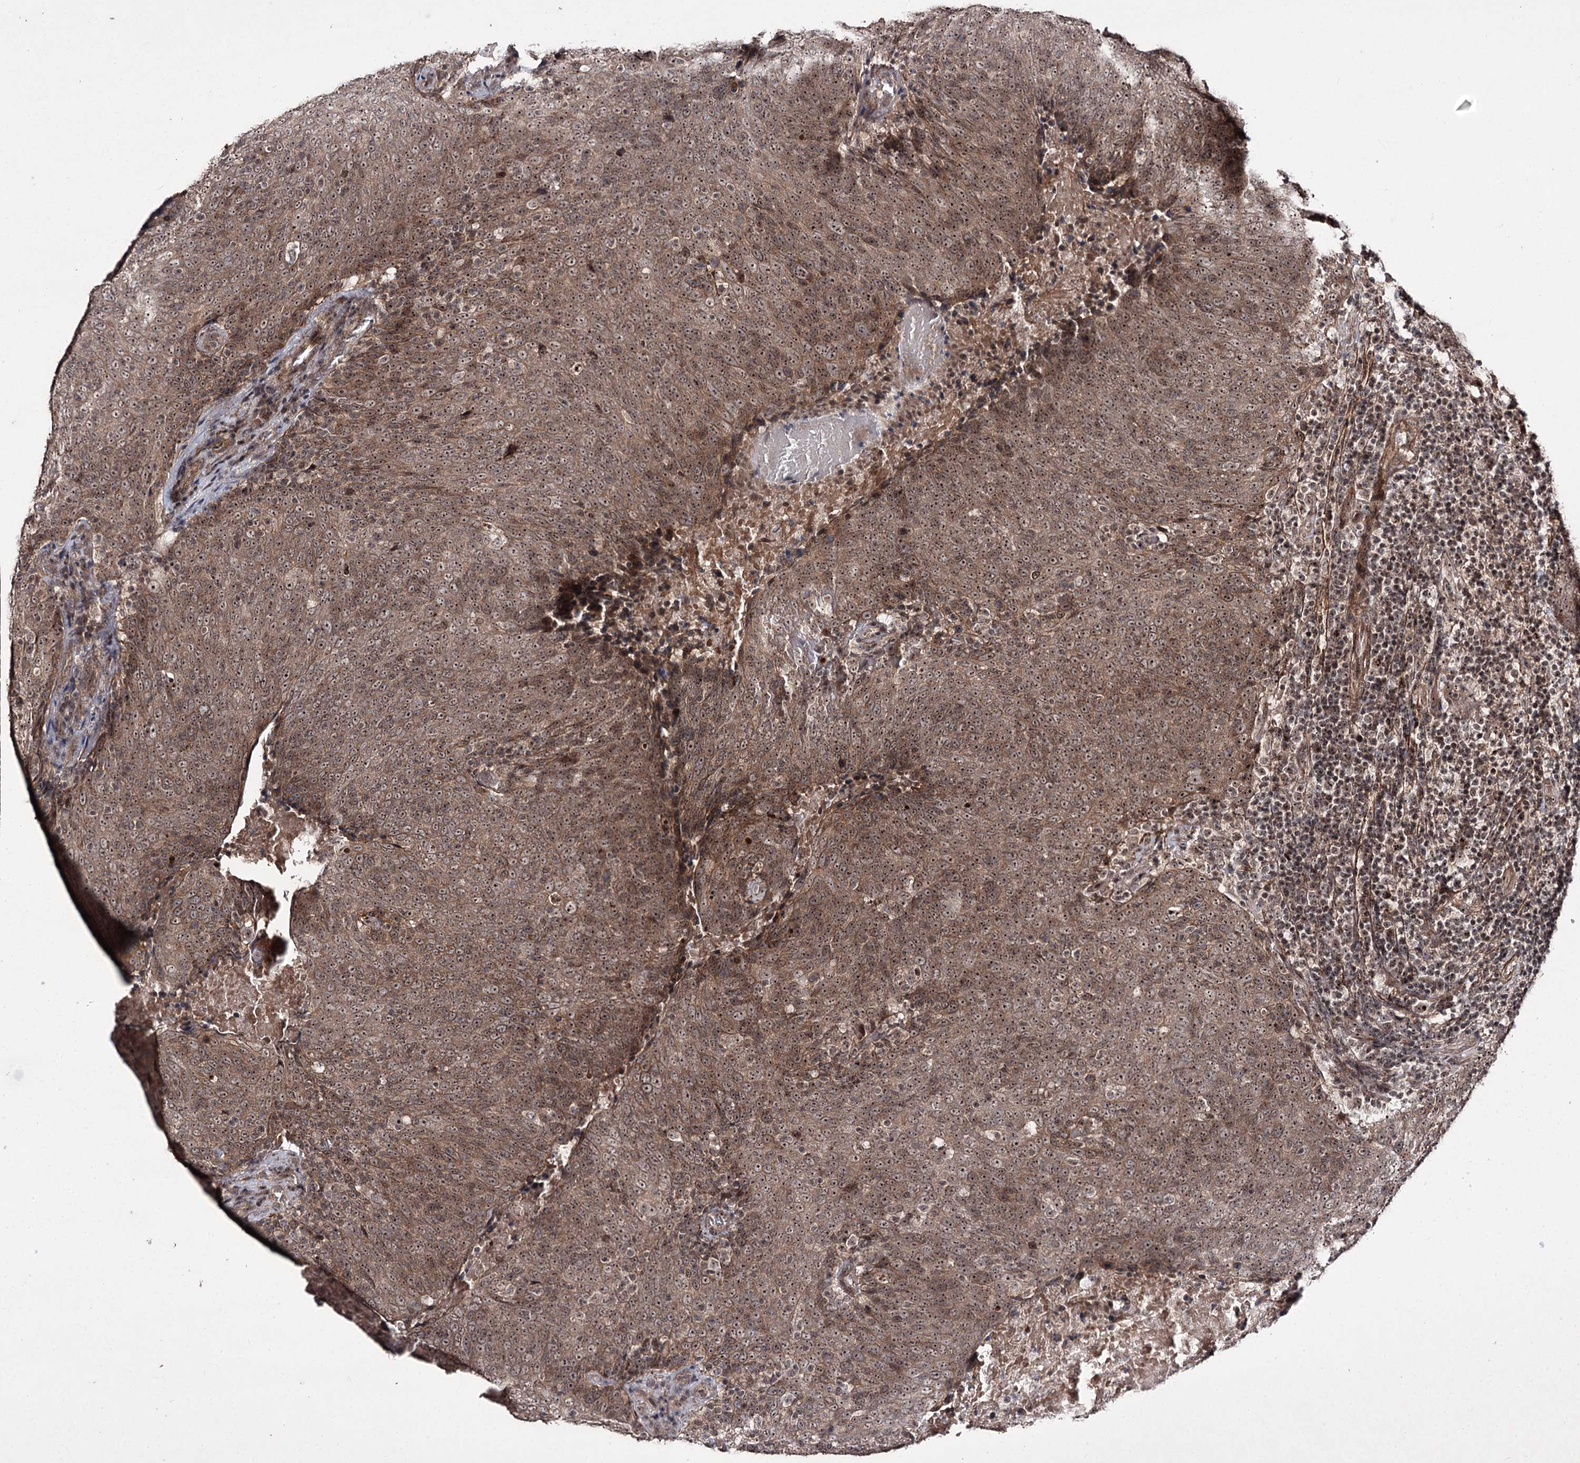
{"staining": {"intensity": "weak", "quantity": ">75%", "location": "cytoplasmic/membranous,nuclear"}, "tissue": "head and neck cancer", "cell_type": "Tumor cells", "image_type": "cancer", "snomed": [{"axis": "morphology", "description": "Squamous cell carcinoma, NOS"}, {"axis": "morphology", "description": "Squamous cell carcinoma, metastatic, NOS"}, {"axis": "topography", "description": "Lymph node"}, {"axis": "topography", "description": "Head-Neck"}], "caption": "Weak cytoplasmic/membranous and nuclear protein positivity is present in approximately >75% of tumor cells in metastatic squamous cell carcinoma (head and neck).", "gene": "CCDC59", "patient": {"sex": "male", "age": 62}}